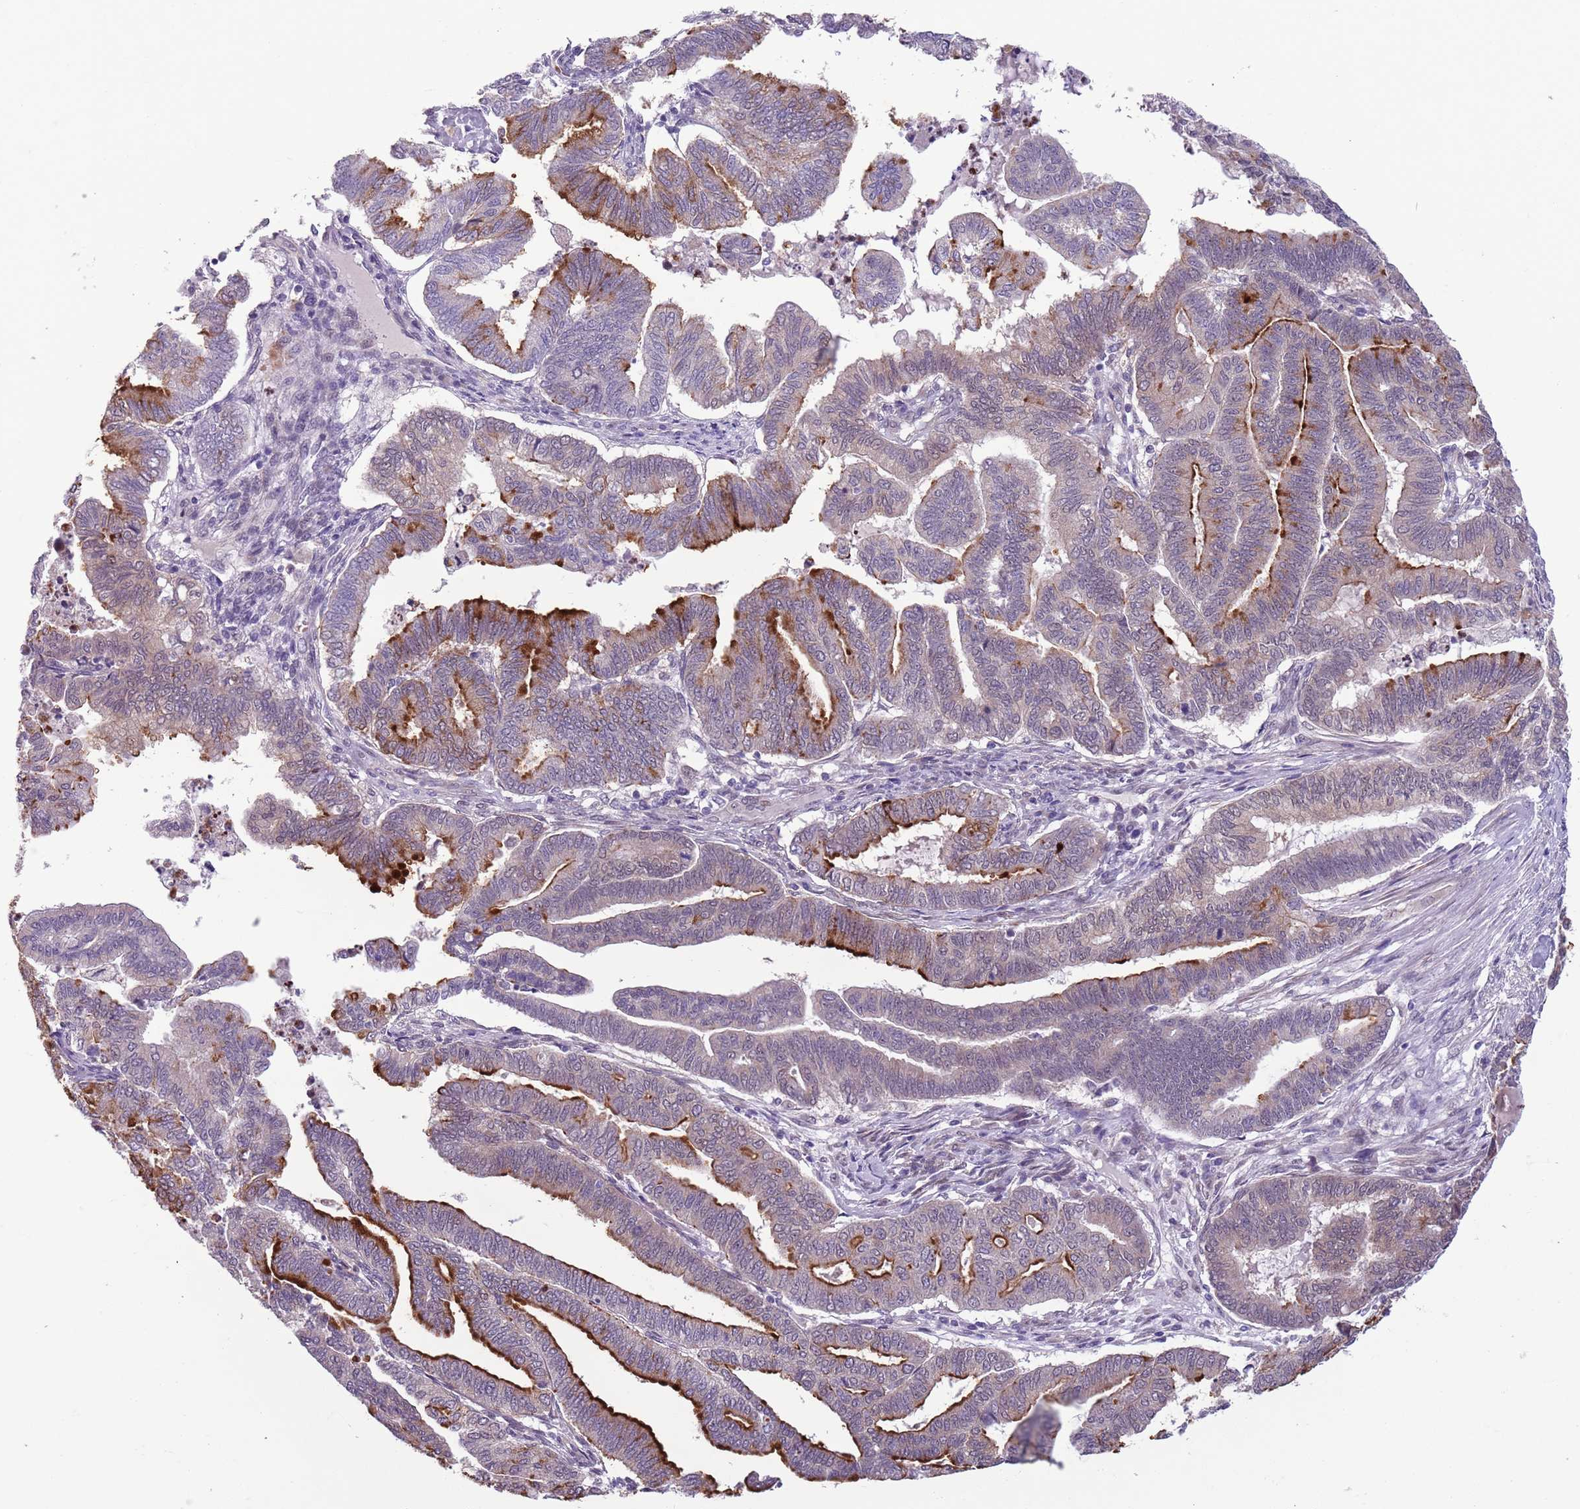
{"staining": {"intensity": "strong", "quantity": "25%-75%", "location": "cytoplasmic/membranous"}, "tissue": "endometrial cancer", "cell_type": "Tumor cells", "image_type": "cancer", "snomed": [{"axis": "morphology", "description": "Adenocarcinoma, NOS"}, {"axis": "topography", "description": "Endometrium"}], "caption": "Endometrial cancer stained for a protein (brown) exhibits strong cytoplasmic/membranous positive staining in about 25%-75% of tumor cells.", "gene": "ADCY7", "patient": {"sex": "female", "age": 79}}